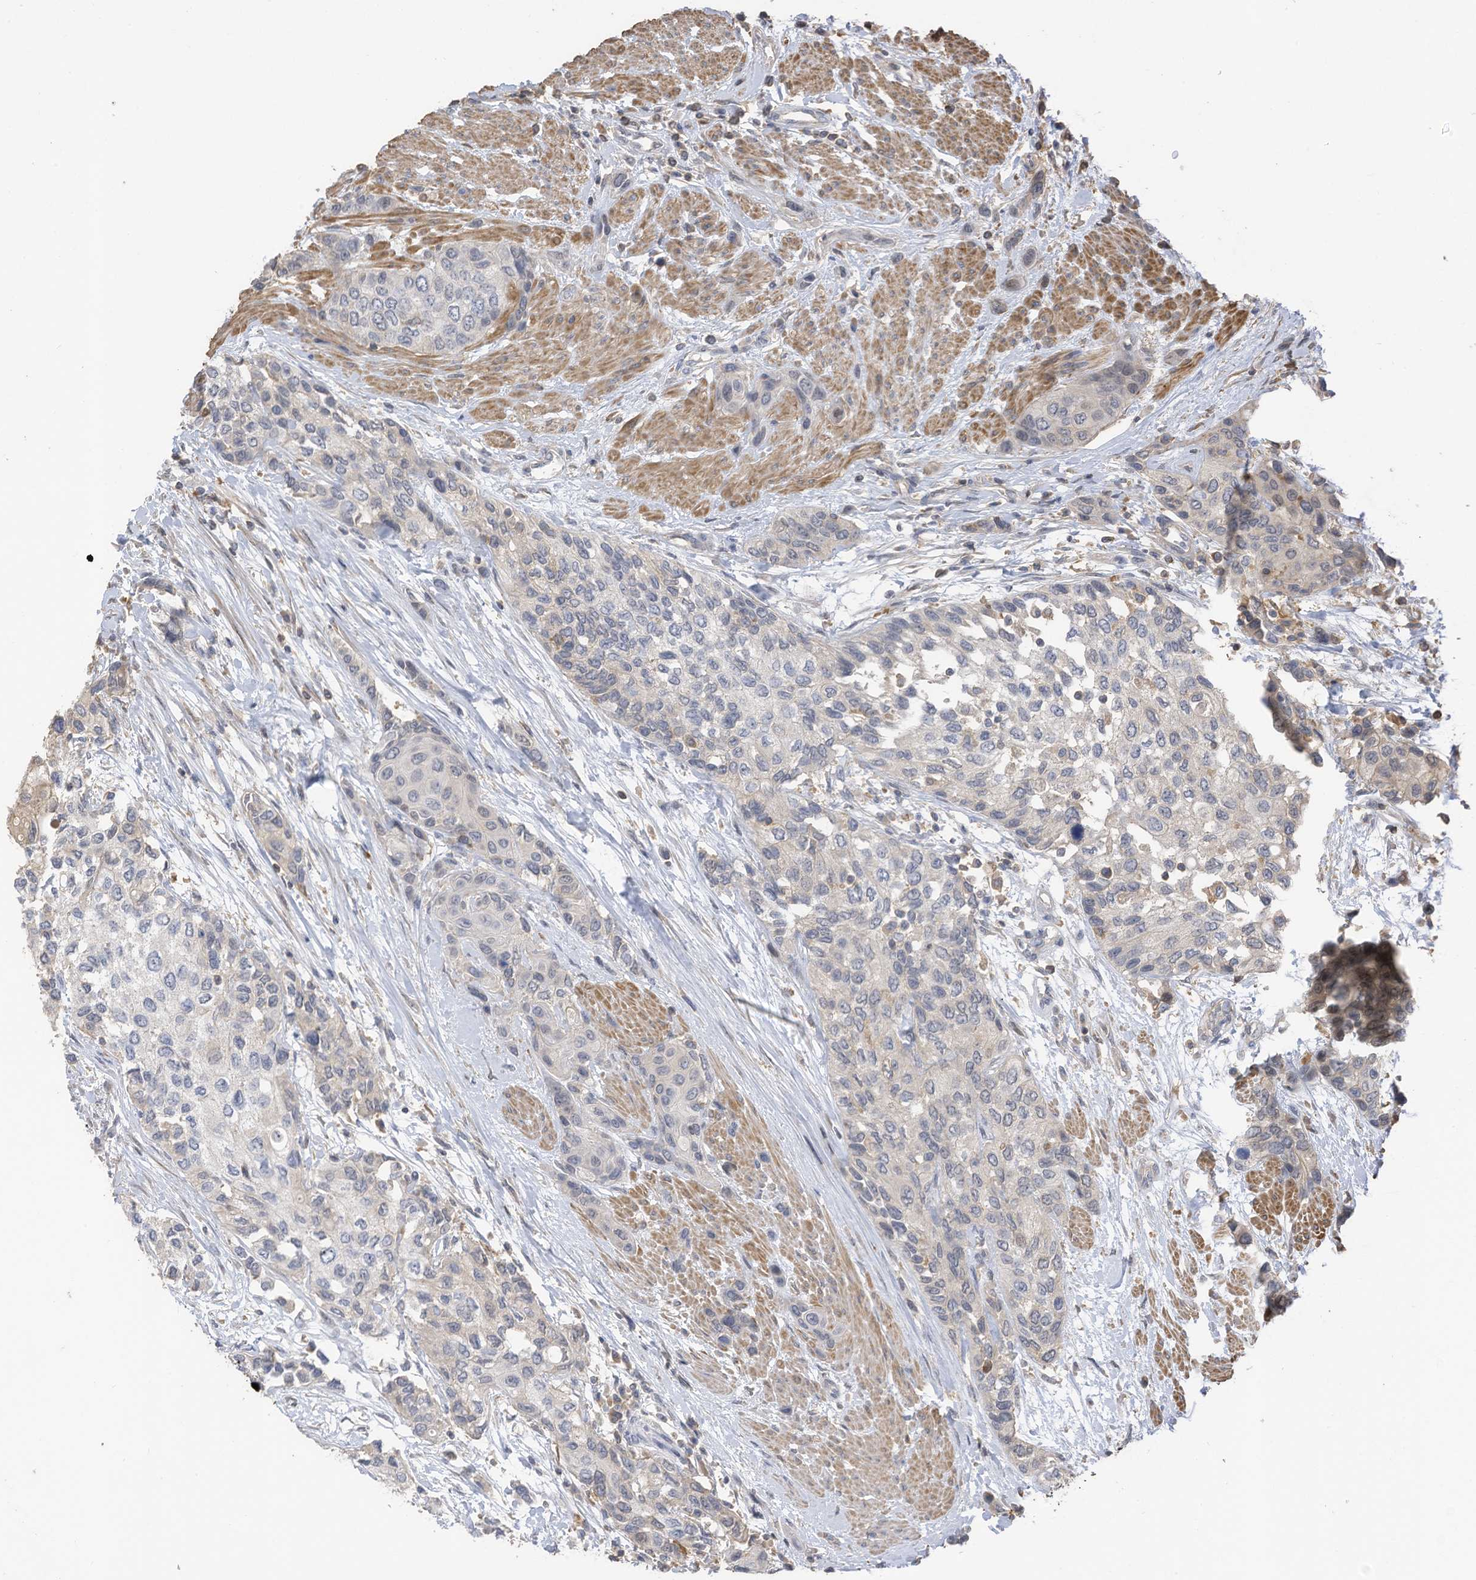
{"staining": {"intensity": "negative", "quantity": "none", "location": "none"}, "tissue": "urothelial cancer", "cell_type": "Tumor cells", "image_type": "cancer", "snomed": [{"axis": "morphology", "description": "Normal tissue, NOS"}, {"axis": "morphology", "description": "Urothelial carcinoma, High grade"}, {"axis": "topography", "description": "Vascular tissue"}, {"axis": "topography", "description": "Urinary bladder"}], "caption": "Tumor cells show no significant staining in urothelial cancer.", "gene": "SLFN14", "patient": {"sex": "female", "age": 56}}